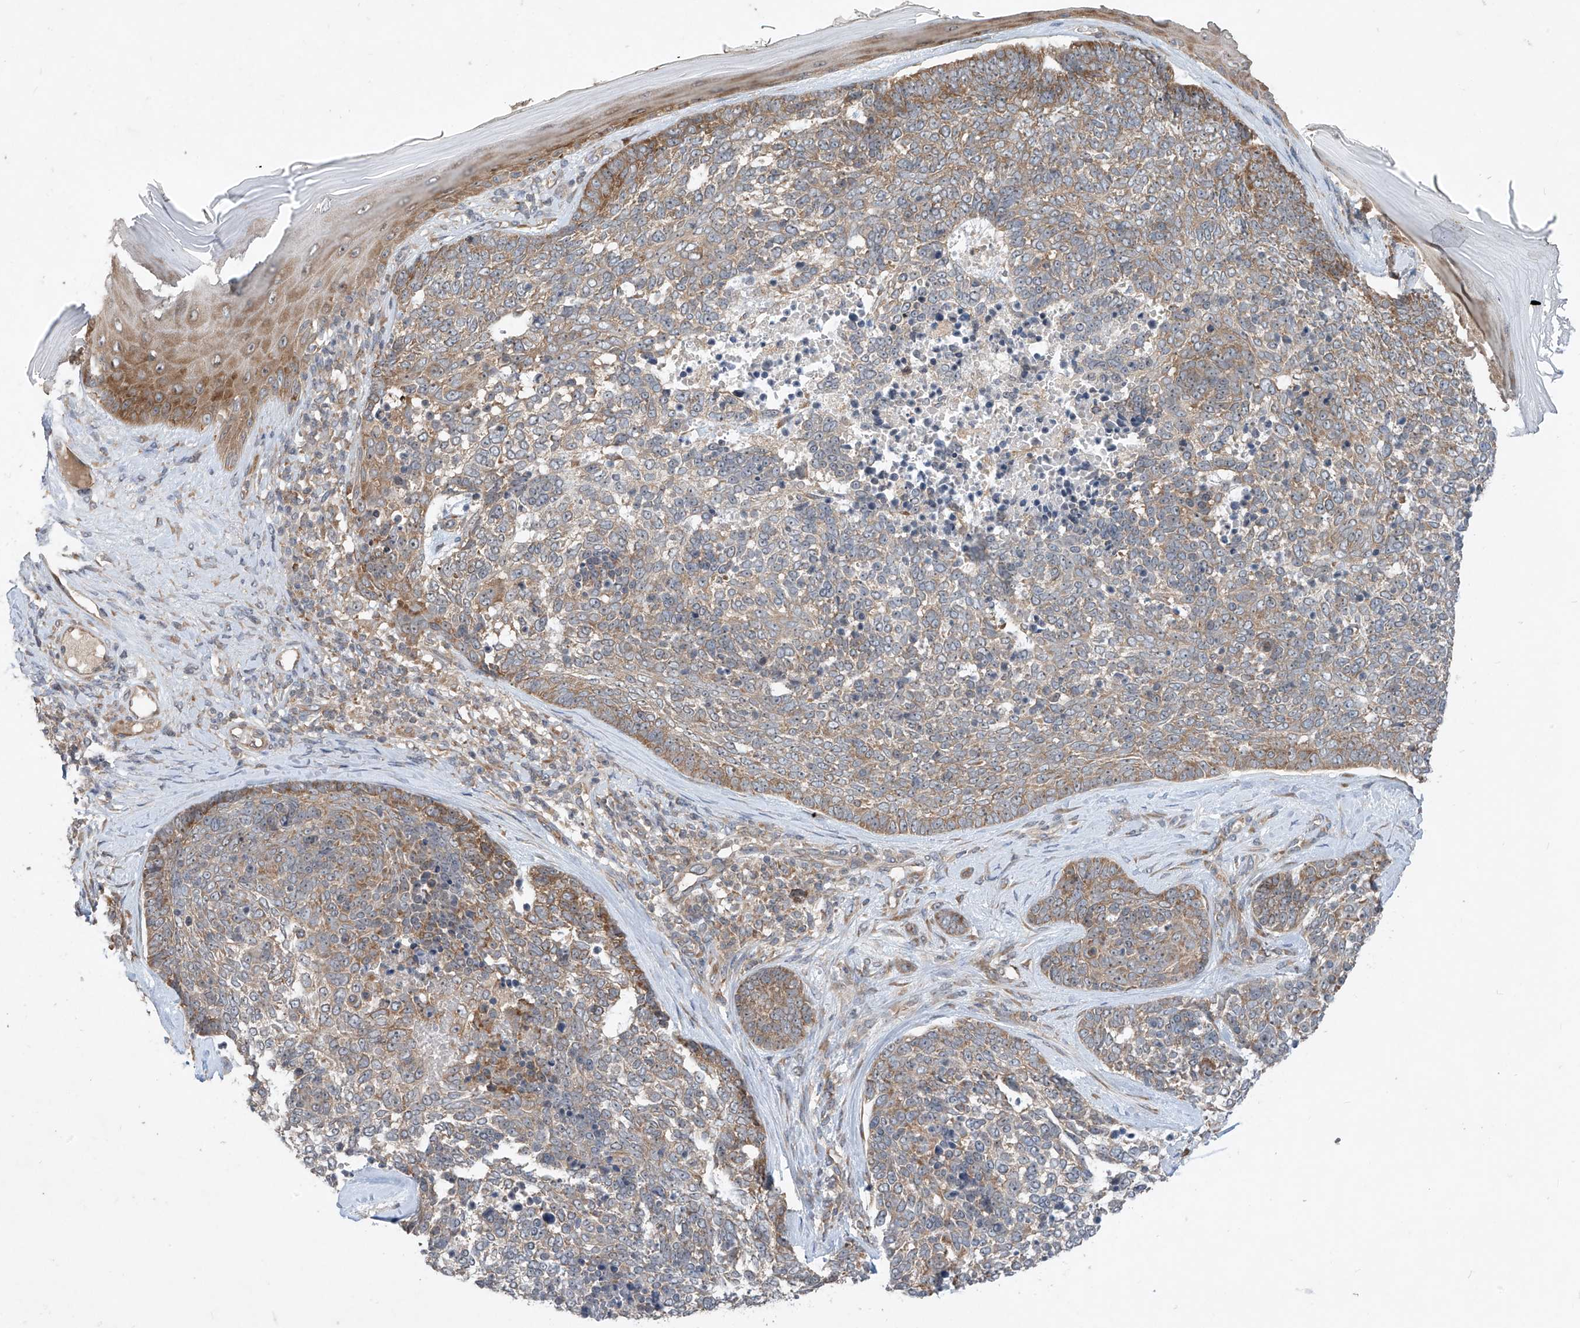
{"staining": {"intensity": "weak", "quantity": "25%-75%", "location": "cytoplasmic/membranous"}, "tissue": "skin cancer", "cell_type": "Tumor cells", "image_type": "cancer", "snomed": [{"axis": "morphology", "description": "Basal cell carcinoma"}, {"axis": "topography", "description": "Skin"}], "caption": "Skin cancer tissue shows weak cytoplasmic/membranous staining in approximately 25%-75% of tumor cells The staining was performed using DAB (3,3'-diaminobenzidine) to visualize the protein expression in brown, while the nuclei were stained in blue with hematoxylin (Magnification: 20x).", "gene": "RPL34", "patient": {"sex": "female", "age": 81}}